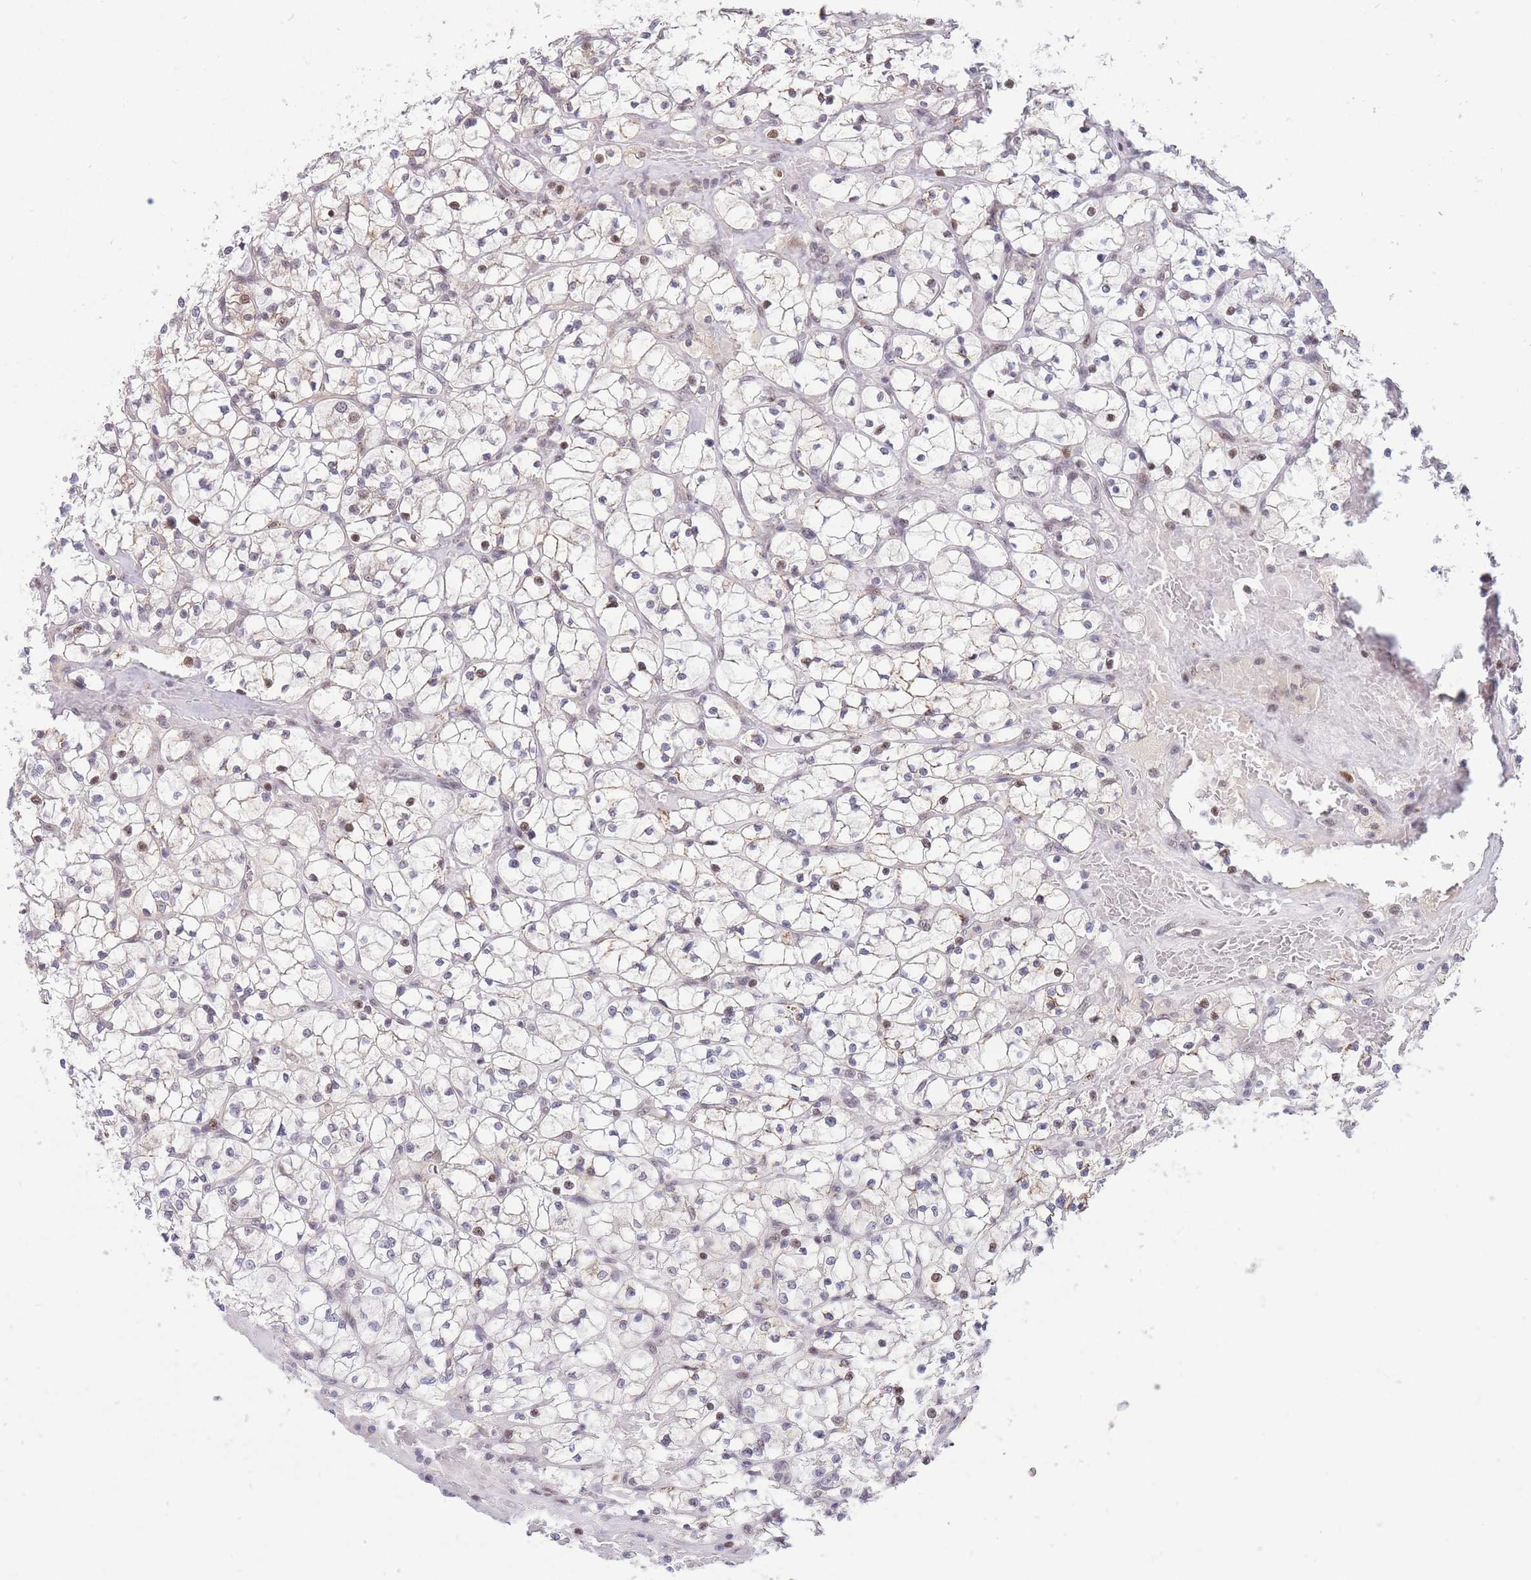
{"staining": {"intensity": "moderate", "quantity": "<25%", "location": "nuclear"}, "tissue": "renal cancer", "cell_type": "Tumor cells", "image_type": "cancer", "snomed": [{"axis": "morphology", "description": "Adenocarcinoma, NOS"}, {"axis": "topography", "description": "Kidney"}], "caption": "About <25% of tumor cells in human adenocarcinoma (renal) display moderate nuclear protein expression as visualized by brown immunohistochemical staining.", "gene": "TARBP2", "patient": {"sex": "female", "age": 64}}